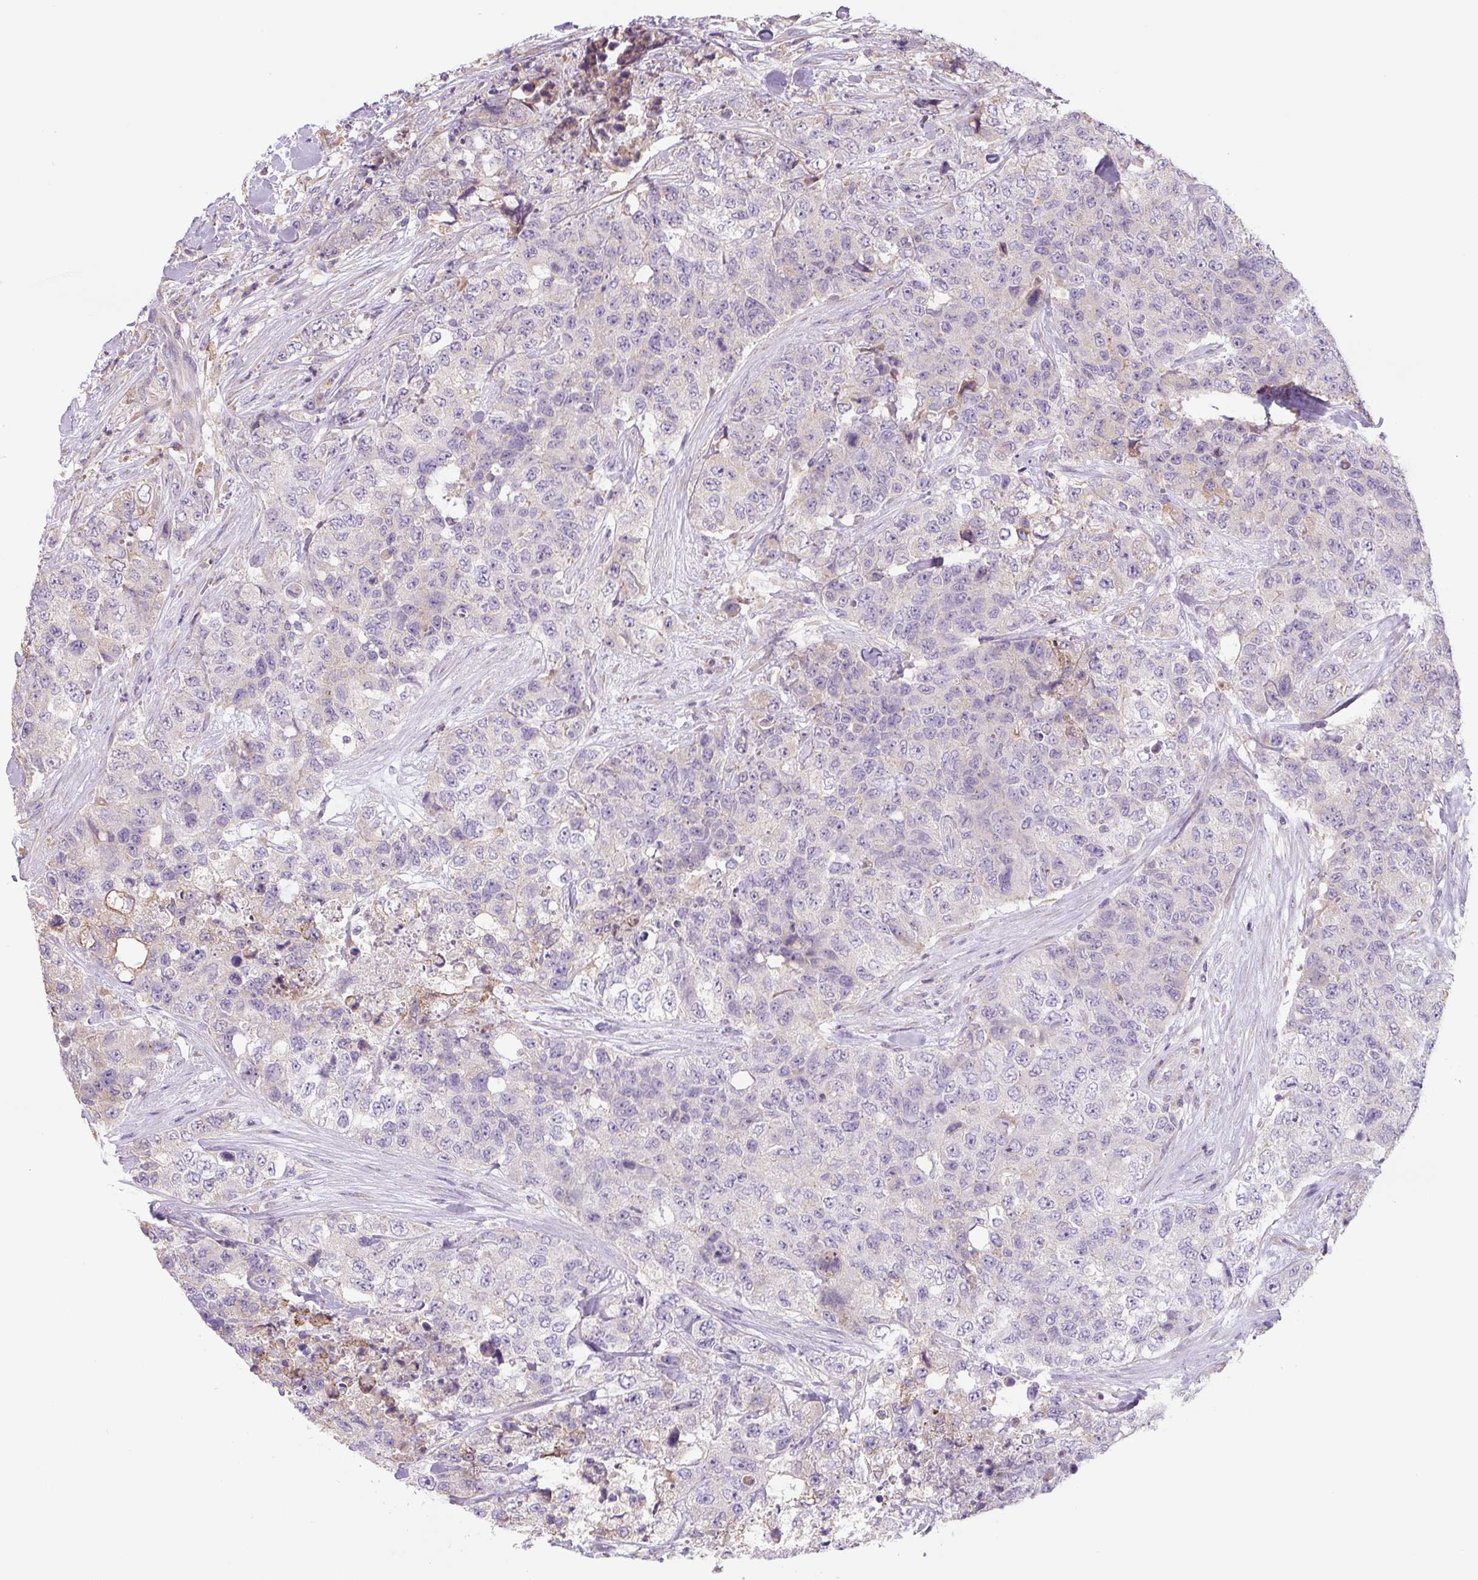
{"staining": {"intensity": "negative", "quantity": "none", "location": "none"}, "tissue": "urothelial cancer", "cell_type": "Tumor cells", "image_type": "cancer", "snomed": [{"axis": "morphology", "description": "Urothelial carcinoma, High grade"}, {"axis": "topography", "description": "Urinary bladder"}], "caption": "DAB immunohistochemical staining of human urothelial cancer displays no significant expression in tumor cells.", "gene": "FZD5", "patient": {"sex": "female", "age": 78}}